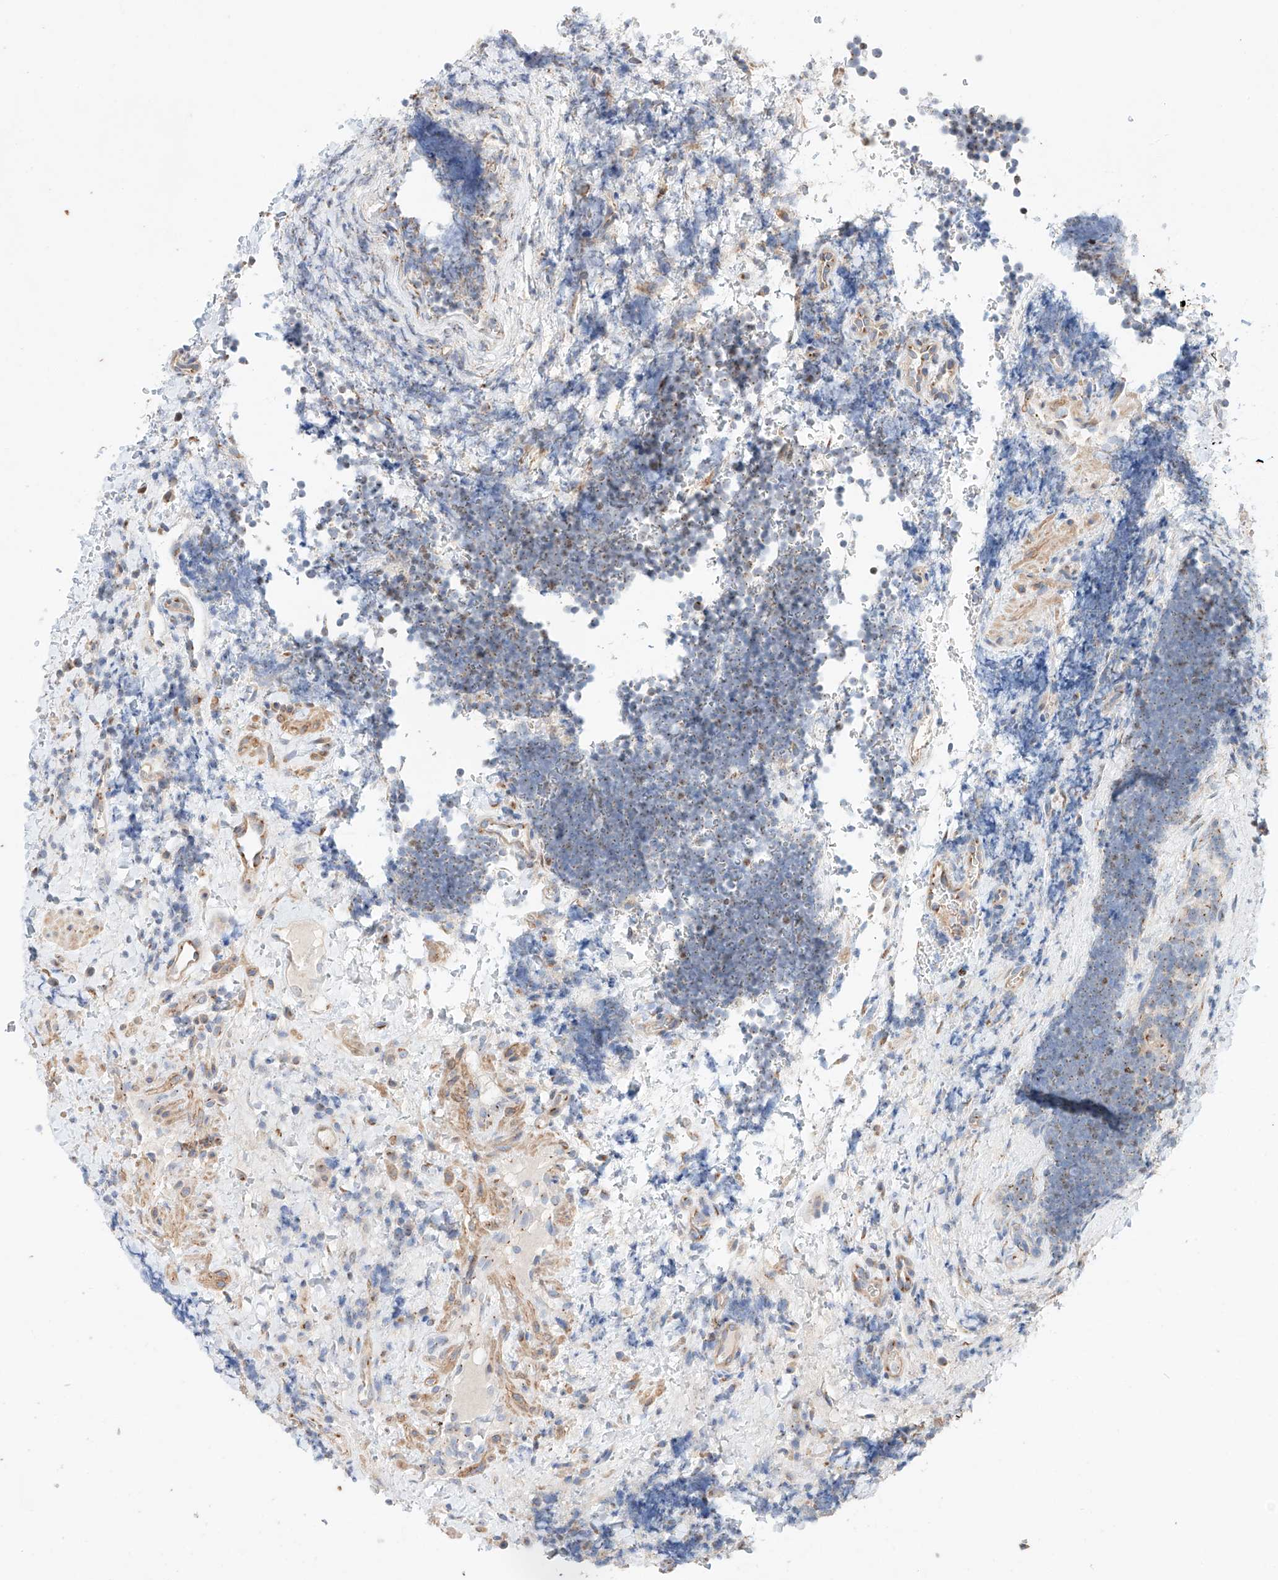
{"staining": {"intensity": "negative", "quantity": "none", "location": "none"}, "tissue": "lymphoma", "cell_type": "Tumor cells", "image_type": "cancer", "snomed": [{"axis": "morphology", "description": "Malignant lymphoma, non-Hodgkin's type, High grade"}, {"axis": "topography", "description": "Lymph node"}], "caption": "This is an IHC image of human lymphoma. There is no staining in tumor cells.", "gene": "MOSPD1", "patient": {"sex": "male", "age": 13}}